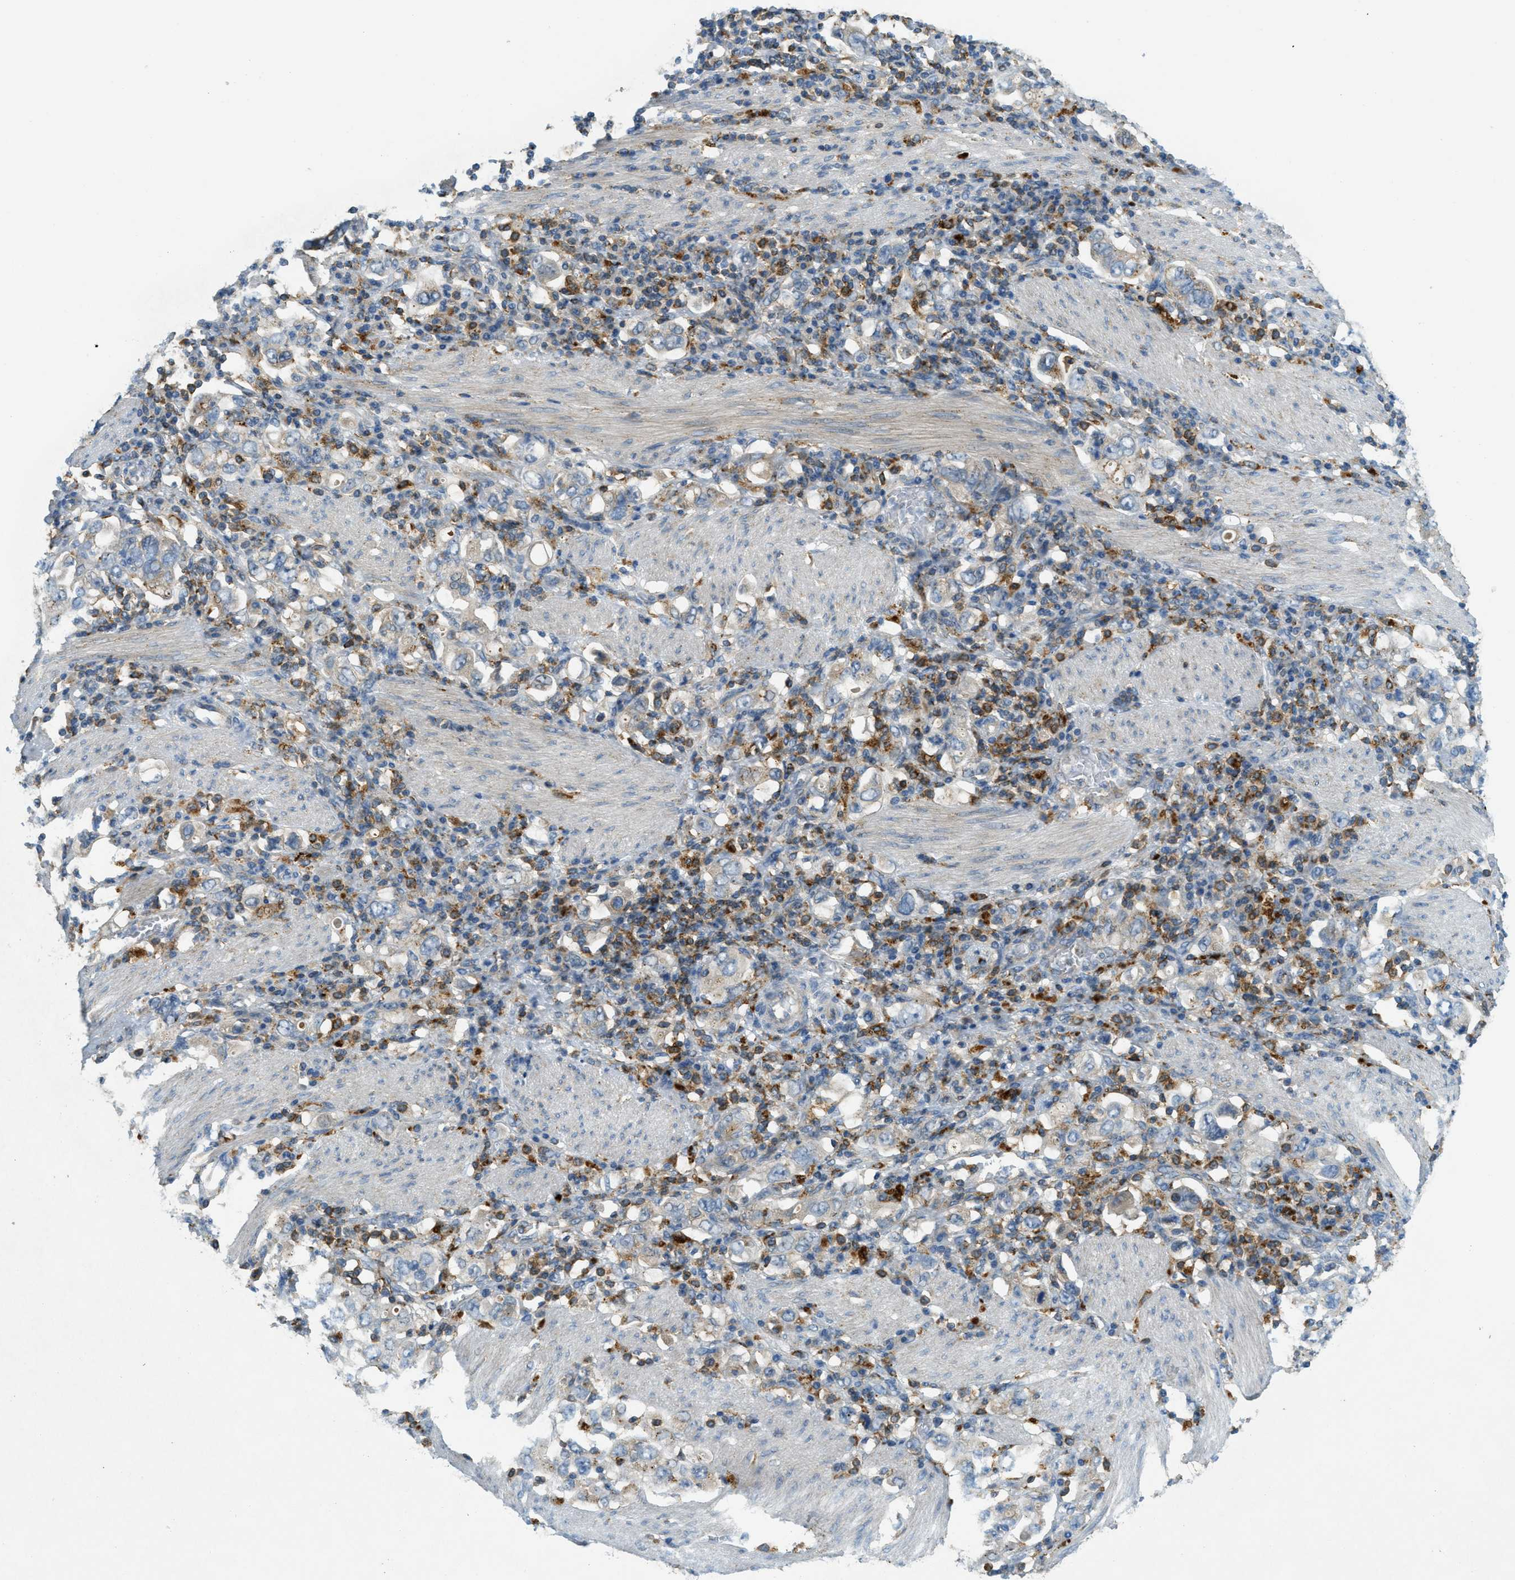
{"staining": {"intensity": "moderate", "quantity": "<25%", "location": "cytoplasmic/membranous"}, "tissue": "stomach cancer", "cell_type": "Tumor cells", "image_type": "cancer", "snomed": [{"axis": "morphology", "description": "Adenocarcinoma, NOS"}, {"axis": "topography", "description": "Stomach, upper"}], "caption": "An image of human stomach cancer (adenocarcinoma) stained for a protein shows moderate cytoplasmic/membranous brown staining in tumor cells.", "gene": "PLBD2", "patient": {"sex": "male", "age": 62}}